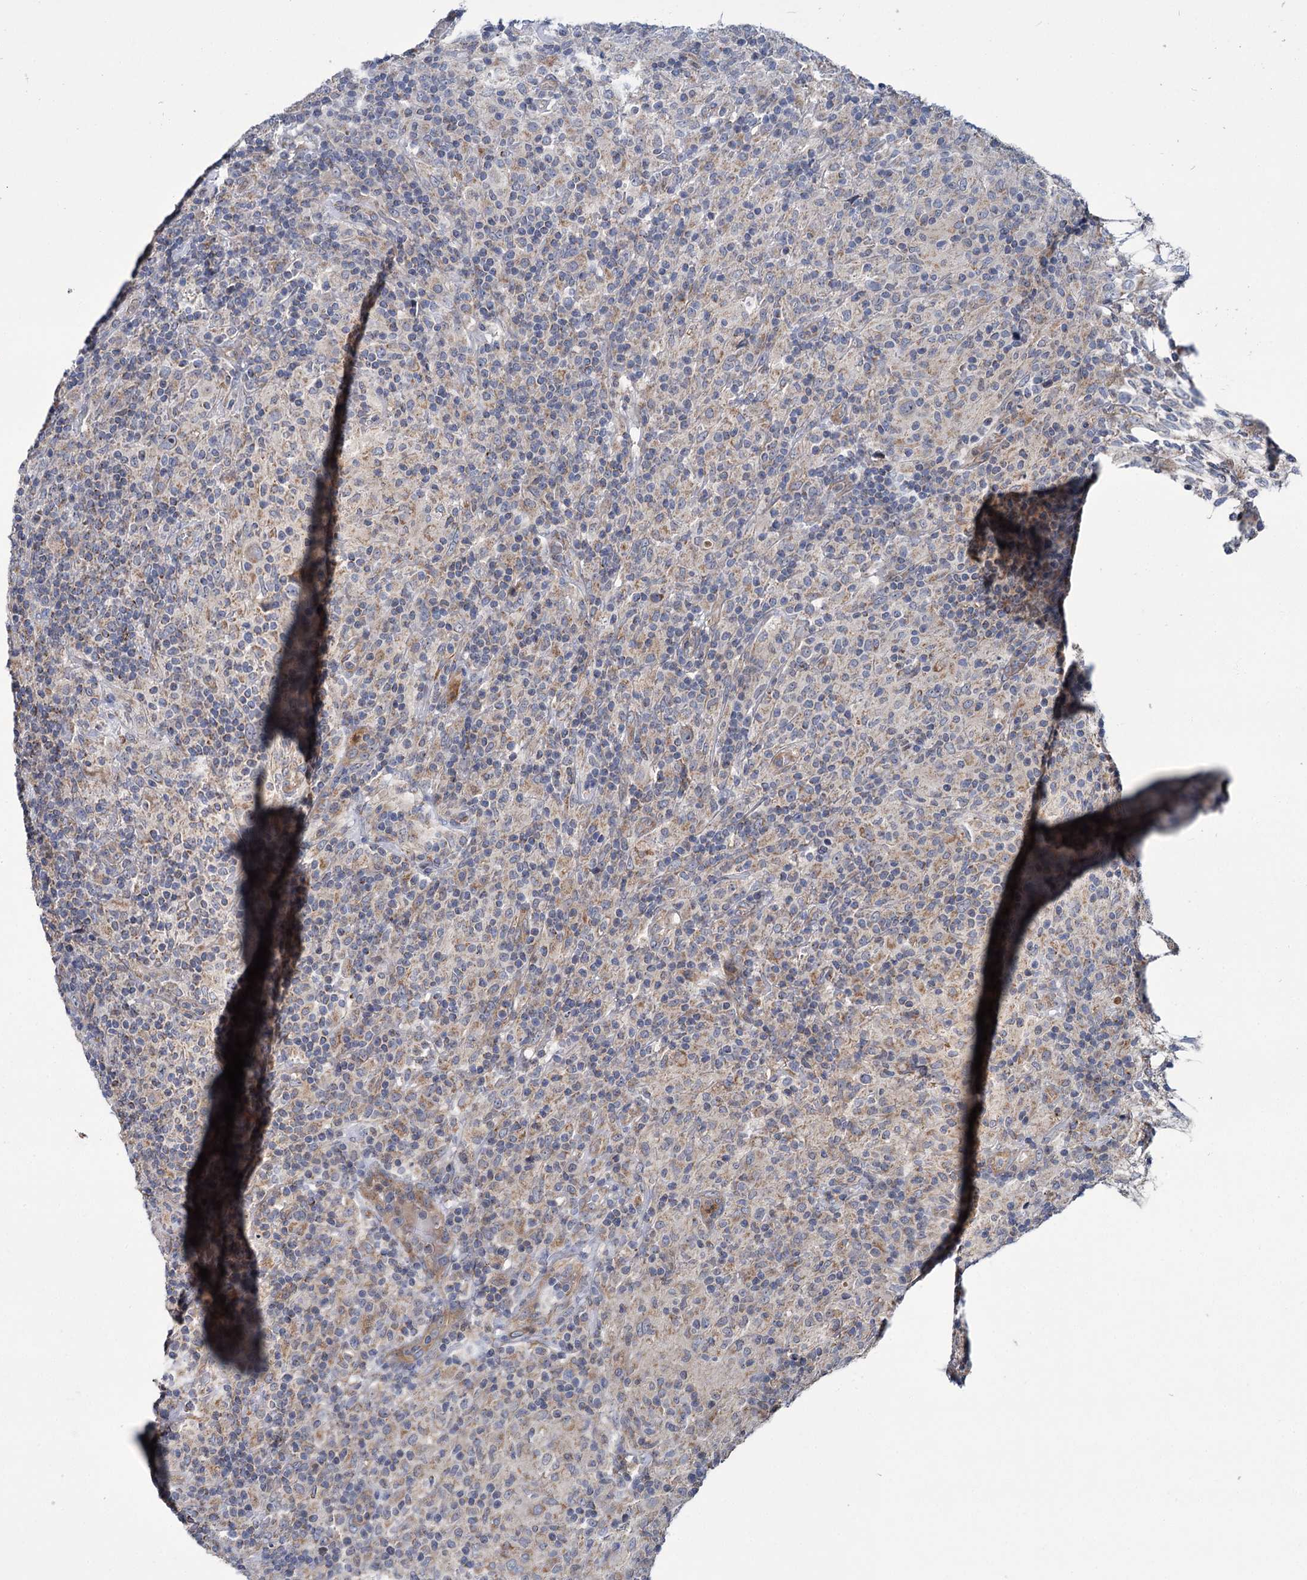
{"staining": {"intensity": "weak", "quantity": "<25%", "location": "cytoplasmic/membranous"}, "tissue": "lymphoma", "cell_type": "Tumor cells", "image_type": "cancer", "snomed": [{"axis": "morphology", "description": "Hodgkin's disease, NOS"}, {"axis": "topography", "description": "Lymph node"}], "caption": "This micrograph is of Hodgkin's disease stained with IHC to label a protein in brown with the nuclei are counter-stained blue. There is no expression in tumor cells.", "gene": "DYNC2H1", "patient": {"sex": "male", "age": 70}}